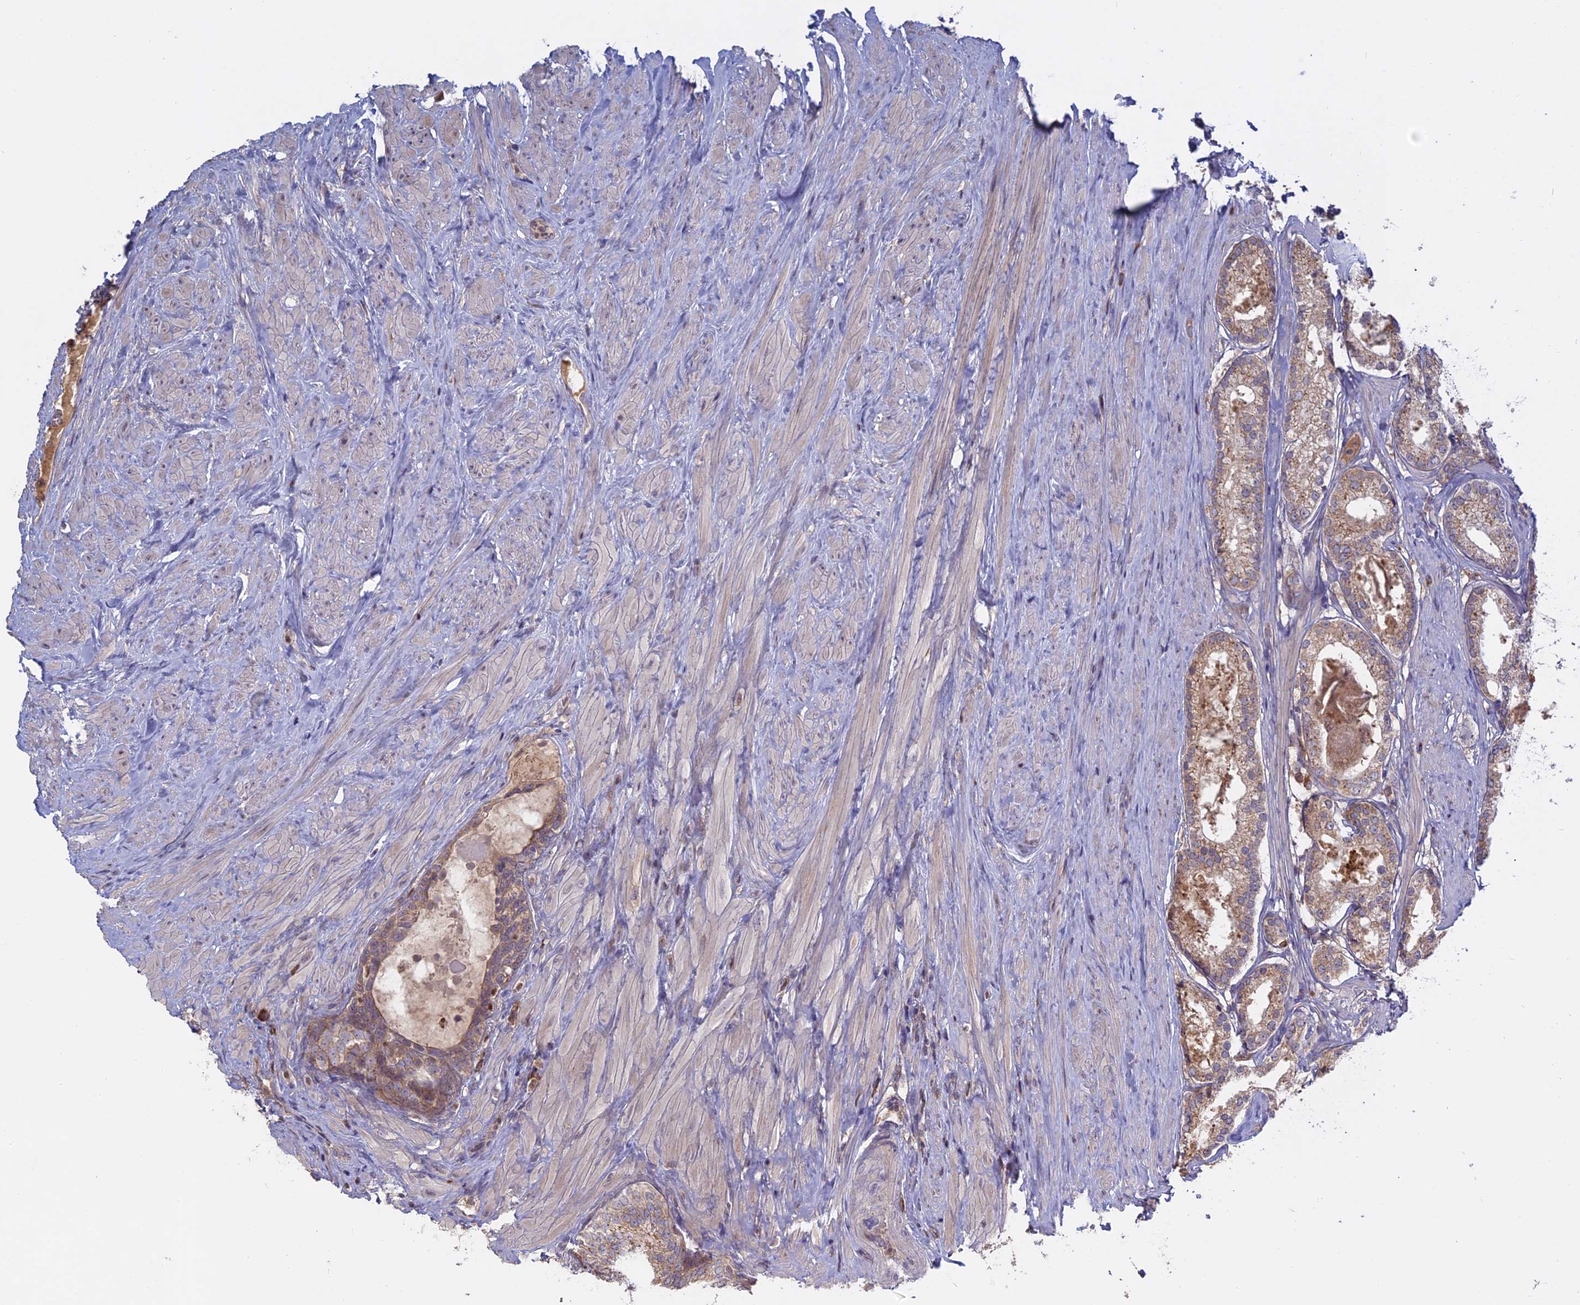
{"staining": {"intensity": "weak", "quantity": ">75%", "location": "cytoplasmic/membranous"}, "tissue": "prostate cancer", "cell_type": "Tumor cells", "image_type": "cancer", "snomed": [{"axis": "morphology", "description": "Adenocarcinoma, Low grade"}, {"axis": "topography", "description": "Prostate"}], "caption": "Adenocarcinoma (low-grade) (prostate) stained for a protein (brown) displays weak cytoplasmic/membranous positive expression in approximately >75% of tumor cells.", "gene": "TMEM208", "patient": {"sex": "male", "age": 68}}